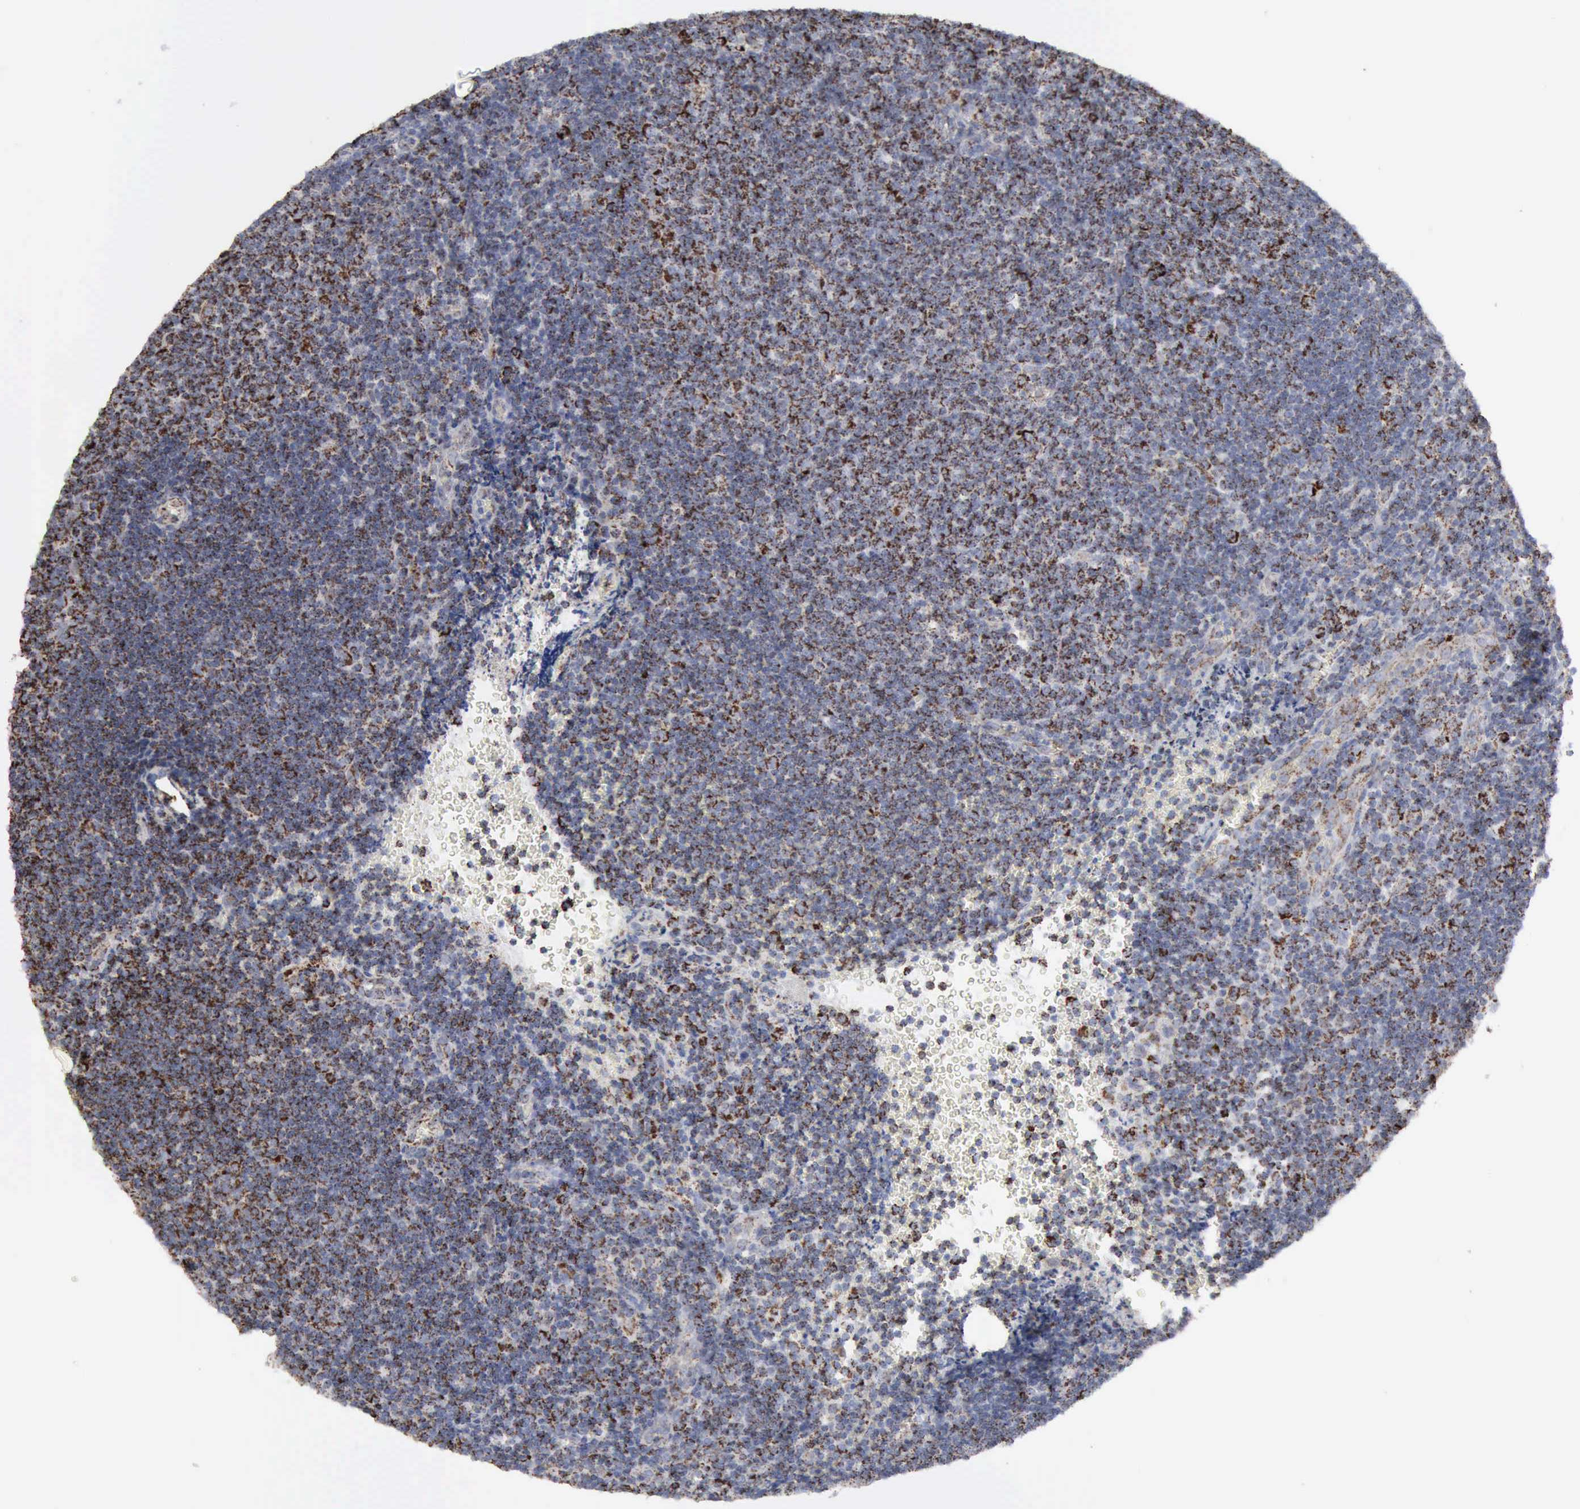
{"staining": {"intensity": "moderate", "quantity": "25%-75%", "location": "cytoplasmic/membranous"}, "tissue": "lymphoma", "cell_type": "Tumor cells", "image_type": "cancer", "snomed": [{"axis": "morphology", "description": "Malignant lymphoma, non-Hodgkin's type, Low grade"}, {"axis": "topography", "description": "Lymph node"}], "caption": "The histopathology image exhibits staining of malignant lymphoma, non-Hodgkin's type (low-grade), revealing moderate cytoplasmic/membranous protein expression (brown color) within tumor cells.", "gene": "ACO2", "patient": {"sex": "male", "age": 49}}